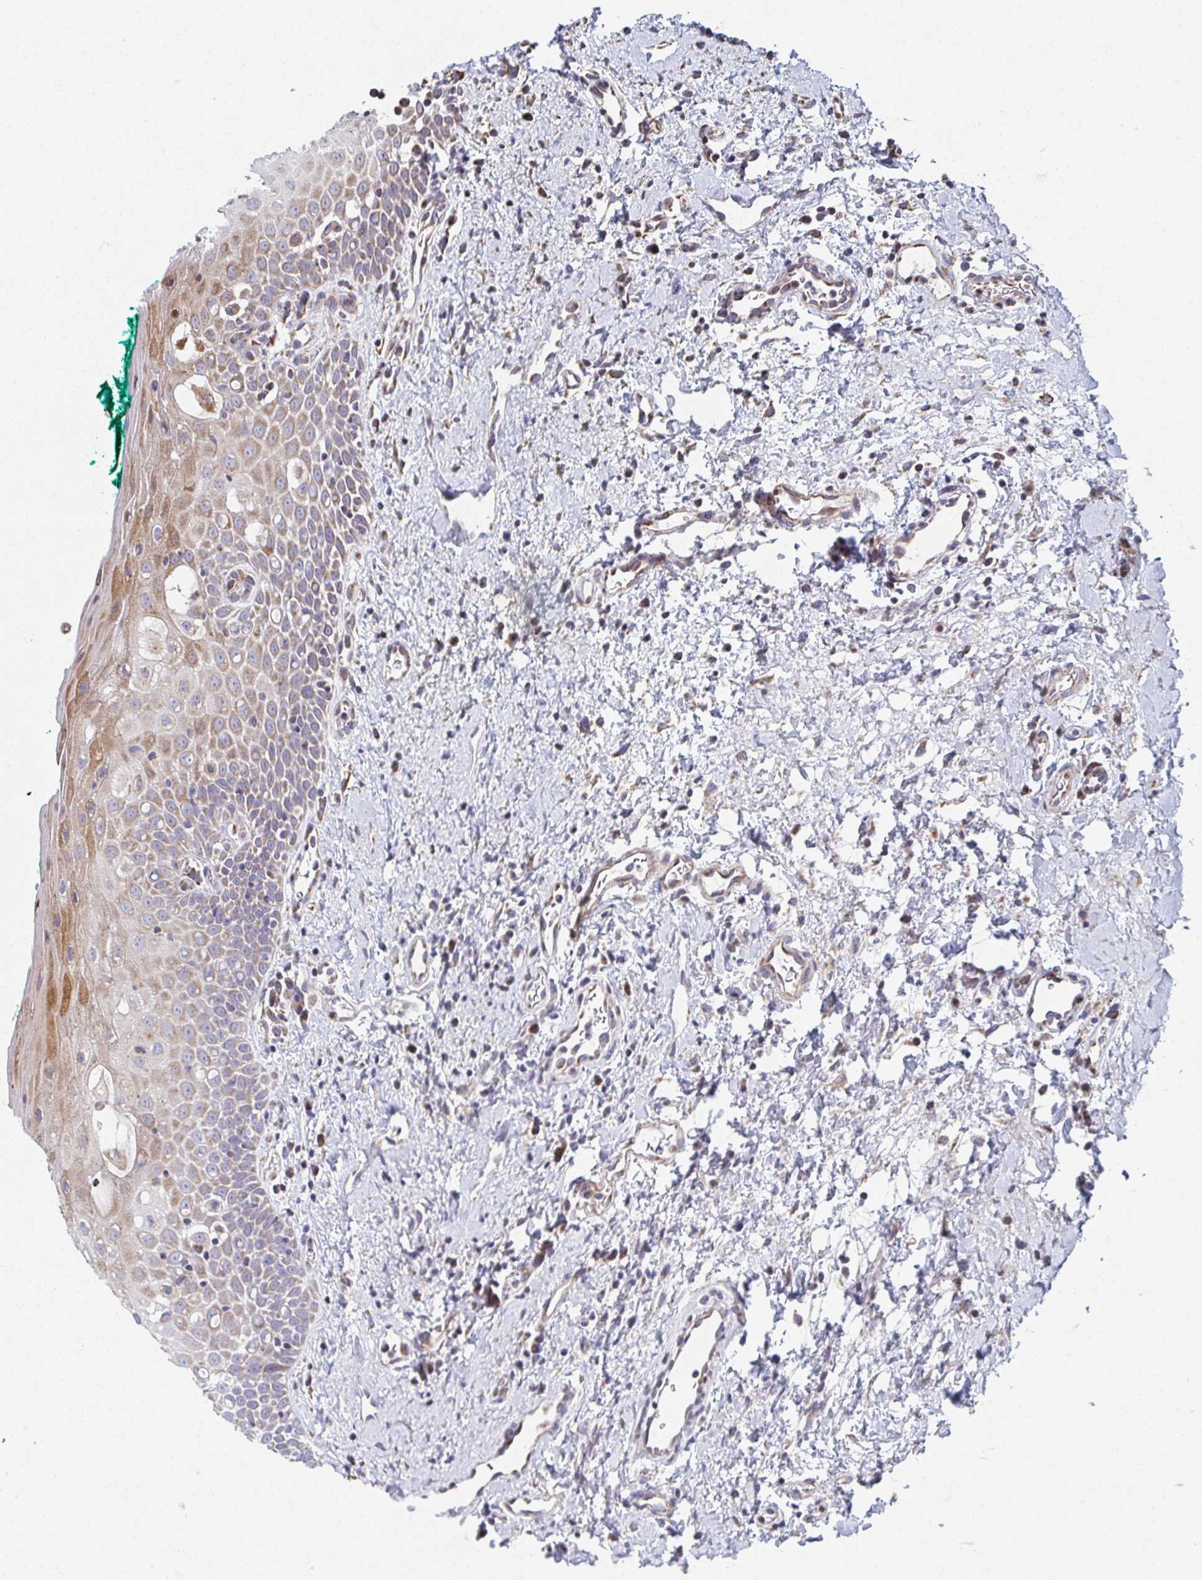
{"staining": {"intensity": "moderate", "quantity": "25%-75%", "location": "cytoplasmic/membranous"}, "tissue": "oral mucosa", "cell_type": "Squamous epithelial cells", "image_type": "normal", "snomed": [{"axis": "morphology", "description": "Normal tissue, NOS"}, {"axis": "topography", "description": "Oral tissue"}], "caption": "An image of human oral mucosa stained for a protein shows moderate cytoplasmic/membranous brown staining in squamous epithelial cells. Nuclei are stained in blue.", "gene": "SAT1", "patient": {"sex": "female", "age": 70}}